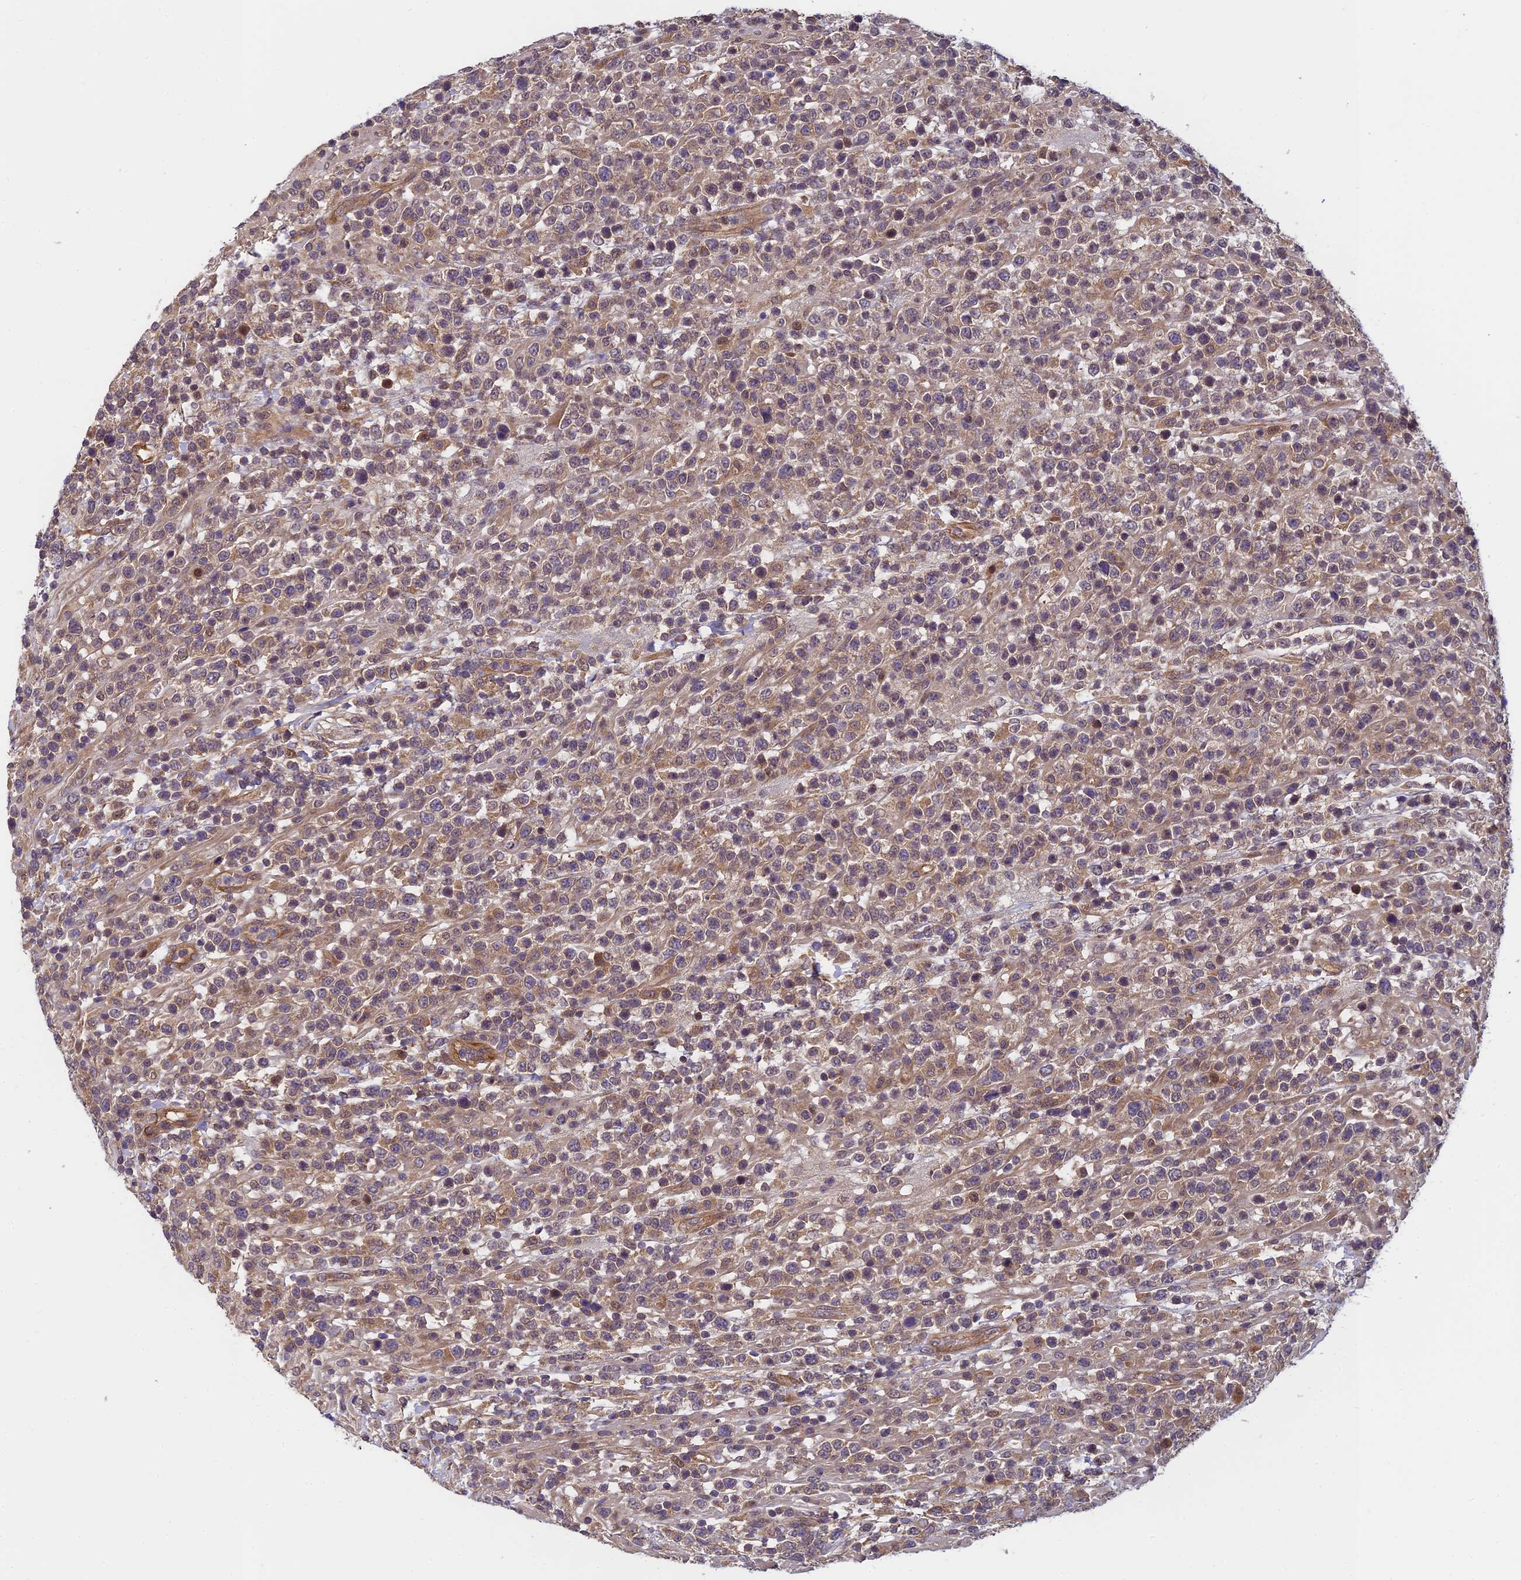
{"staining": {"intensity": "weak", "quantity": "<25%", "location": "cytoplasmic/membranous"}, "tissue": "lymphoma", "cell_type": "Tumor cells", "image_type": "cancer", "snomed": [{"axis": "morphology", "description": "Malignant lymphoma, non-Hodgkin's type, High grade"}, {"axis": "topography", "description": "Colon"}], "caption": "A histopathology image of human lymphoma is negative for staining in tumor cells.", "gene": "PIKFYVE", "patient": {"sex": "female", "age": 53}}